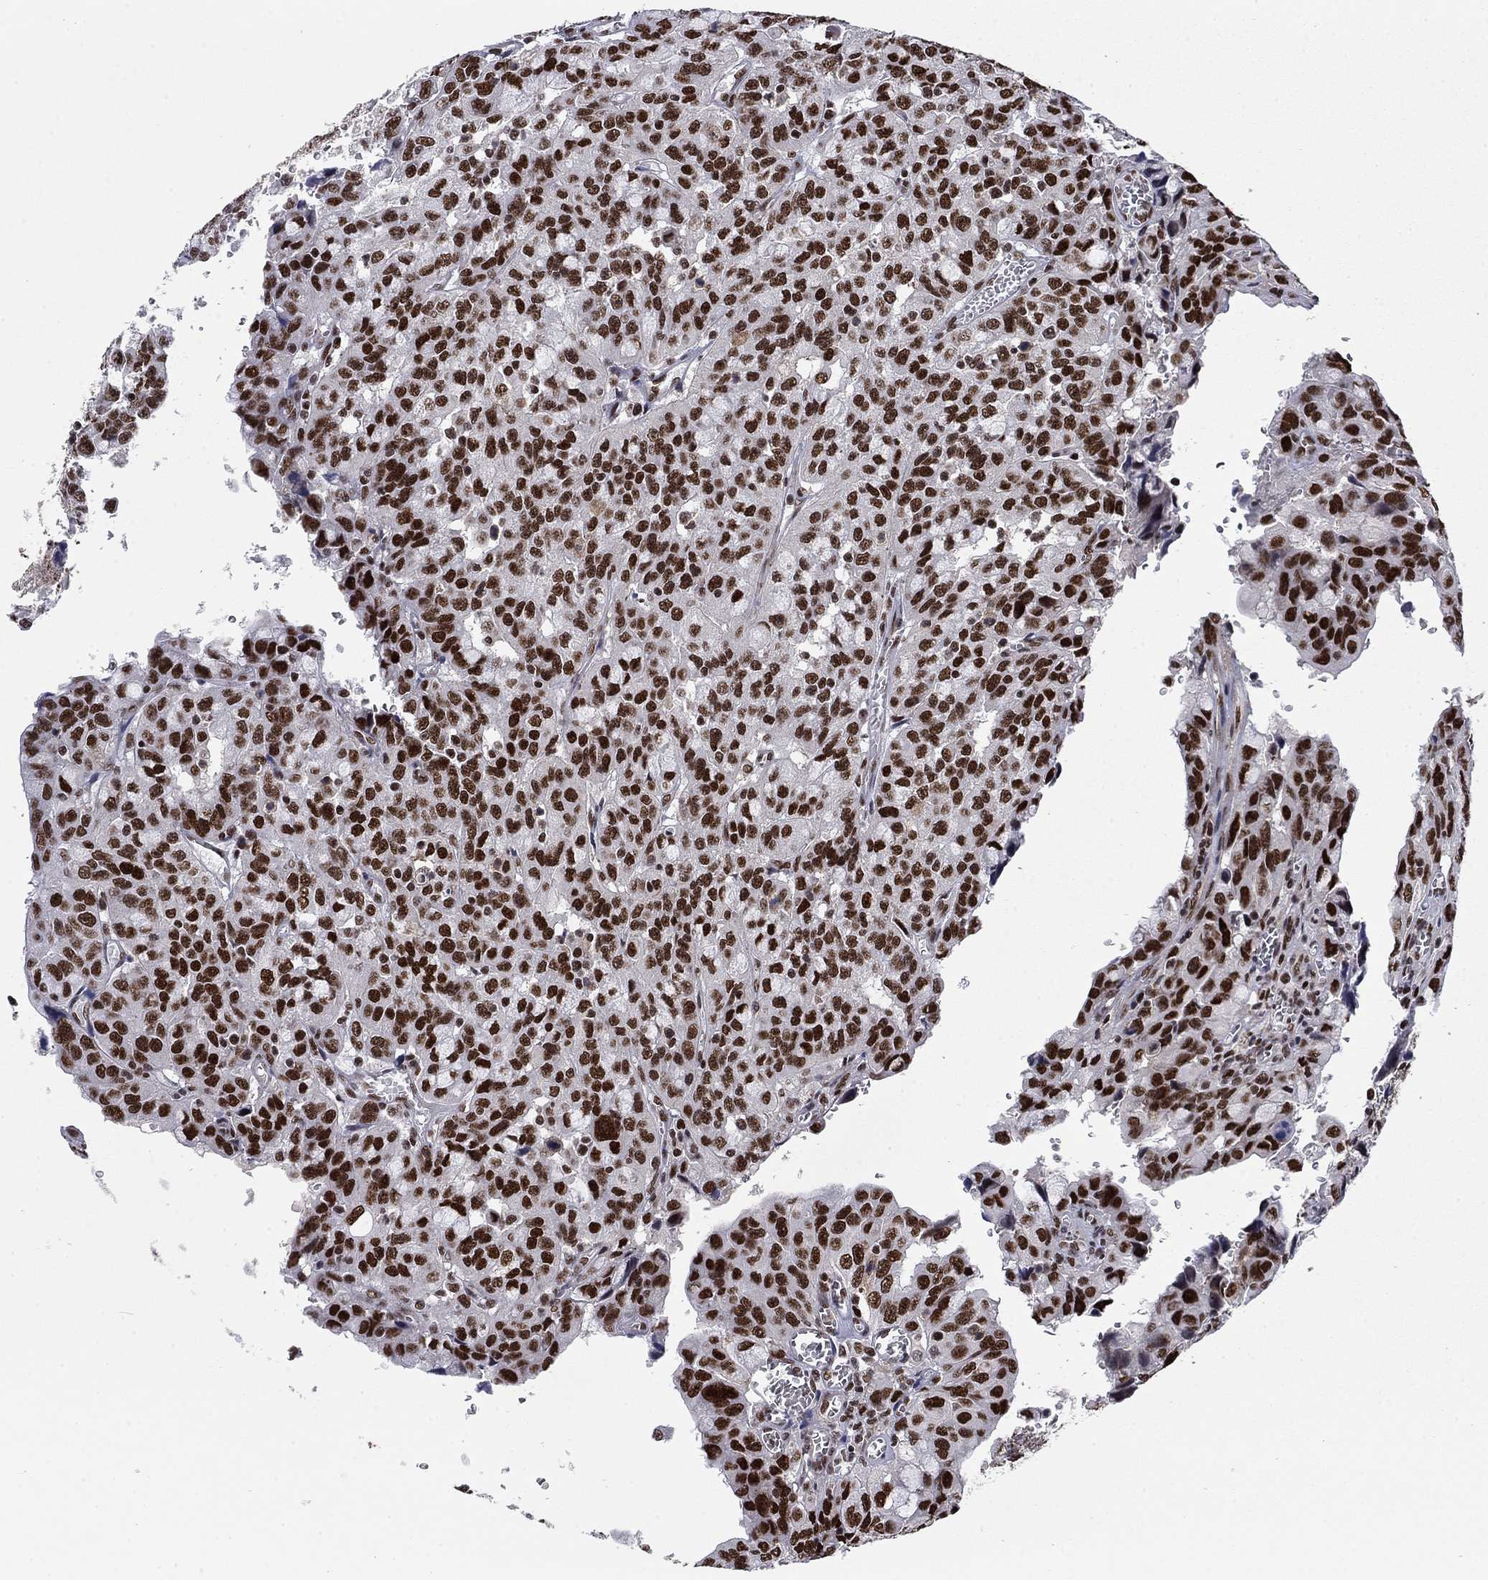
{"staining": {"intensity": "strong", "quantity": ">75%", "location": "nuclear"}, "tissue": "urothelial cancer", "cell_type": "Tumor cells", "image_type": "cancer", "snomed": [{"axis": "morphology", "description": "Urothelial carcinoma, NOS"}, {"axis": "morphology", "description": "Urothelial carcinoma, High grade"}, {"axis": "topography", "description": "Urinary bladder"}], "caption": "A high-resolution histopathology image shows IHC staining of urothelial cancer, which exhibits strong nuclear staining in about >75% of tumor cells. (IHC, brightfield microscopy, high magnification).", "gene": "RPRD1B", "patient": {"sex": "female", "age": 73}}